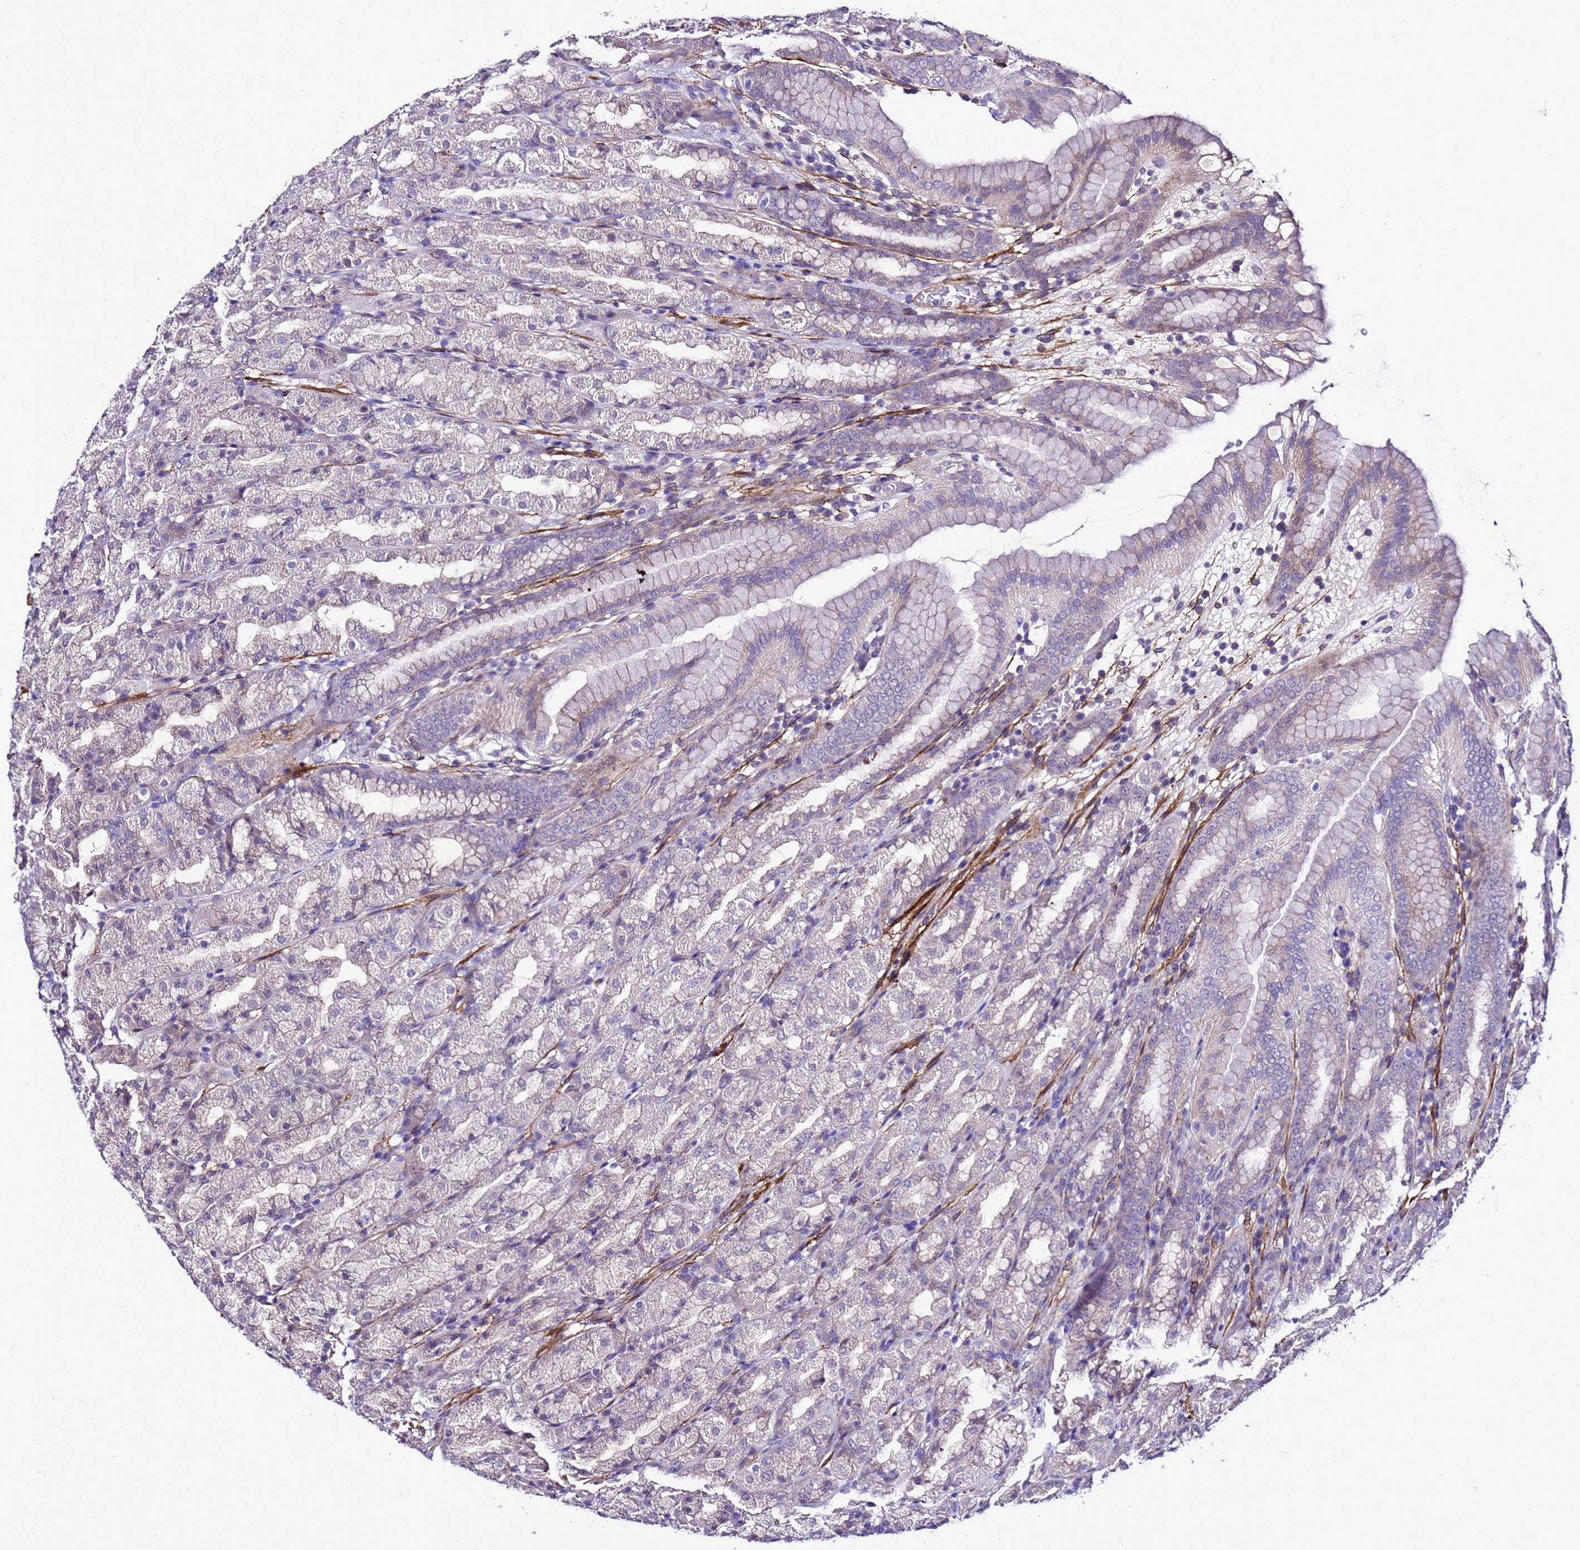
{"staining": {"intensity": "weak", "quantity": "<25%", "location": "cytoplasmic/membranous"}, "tissue": "stomach", "cell_type": "Glandular cells", "image_type": "normal", "snomed": [{"axis": "morphology", "description": "Normal tissue, NOS"}, {"axis": "topography", "description": "Stomach, upper"}], "caption": "This is a image of IHC staining of normal stomach, which shows no positivity in glandular cells. (DAB (3,3'-diaminobenzidine) immunohistochemistry (IHC), high magnification).", "gene": "GZF1", "patient": {"sex": "male", "age": 68}}